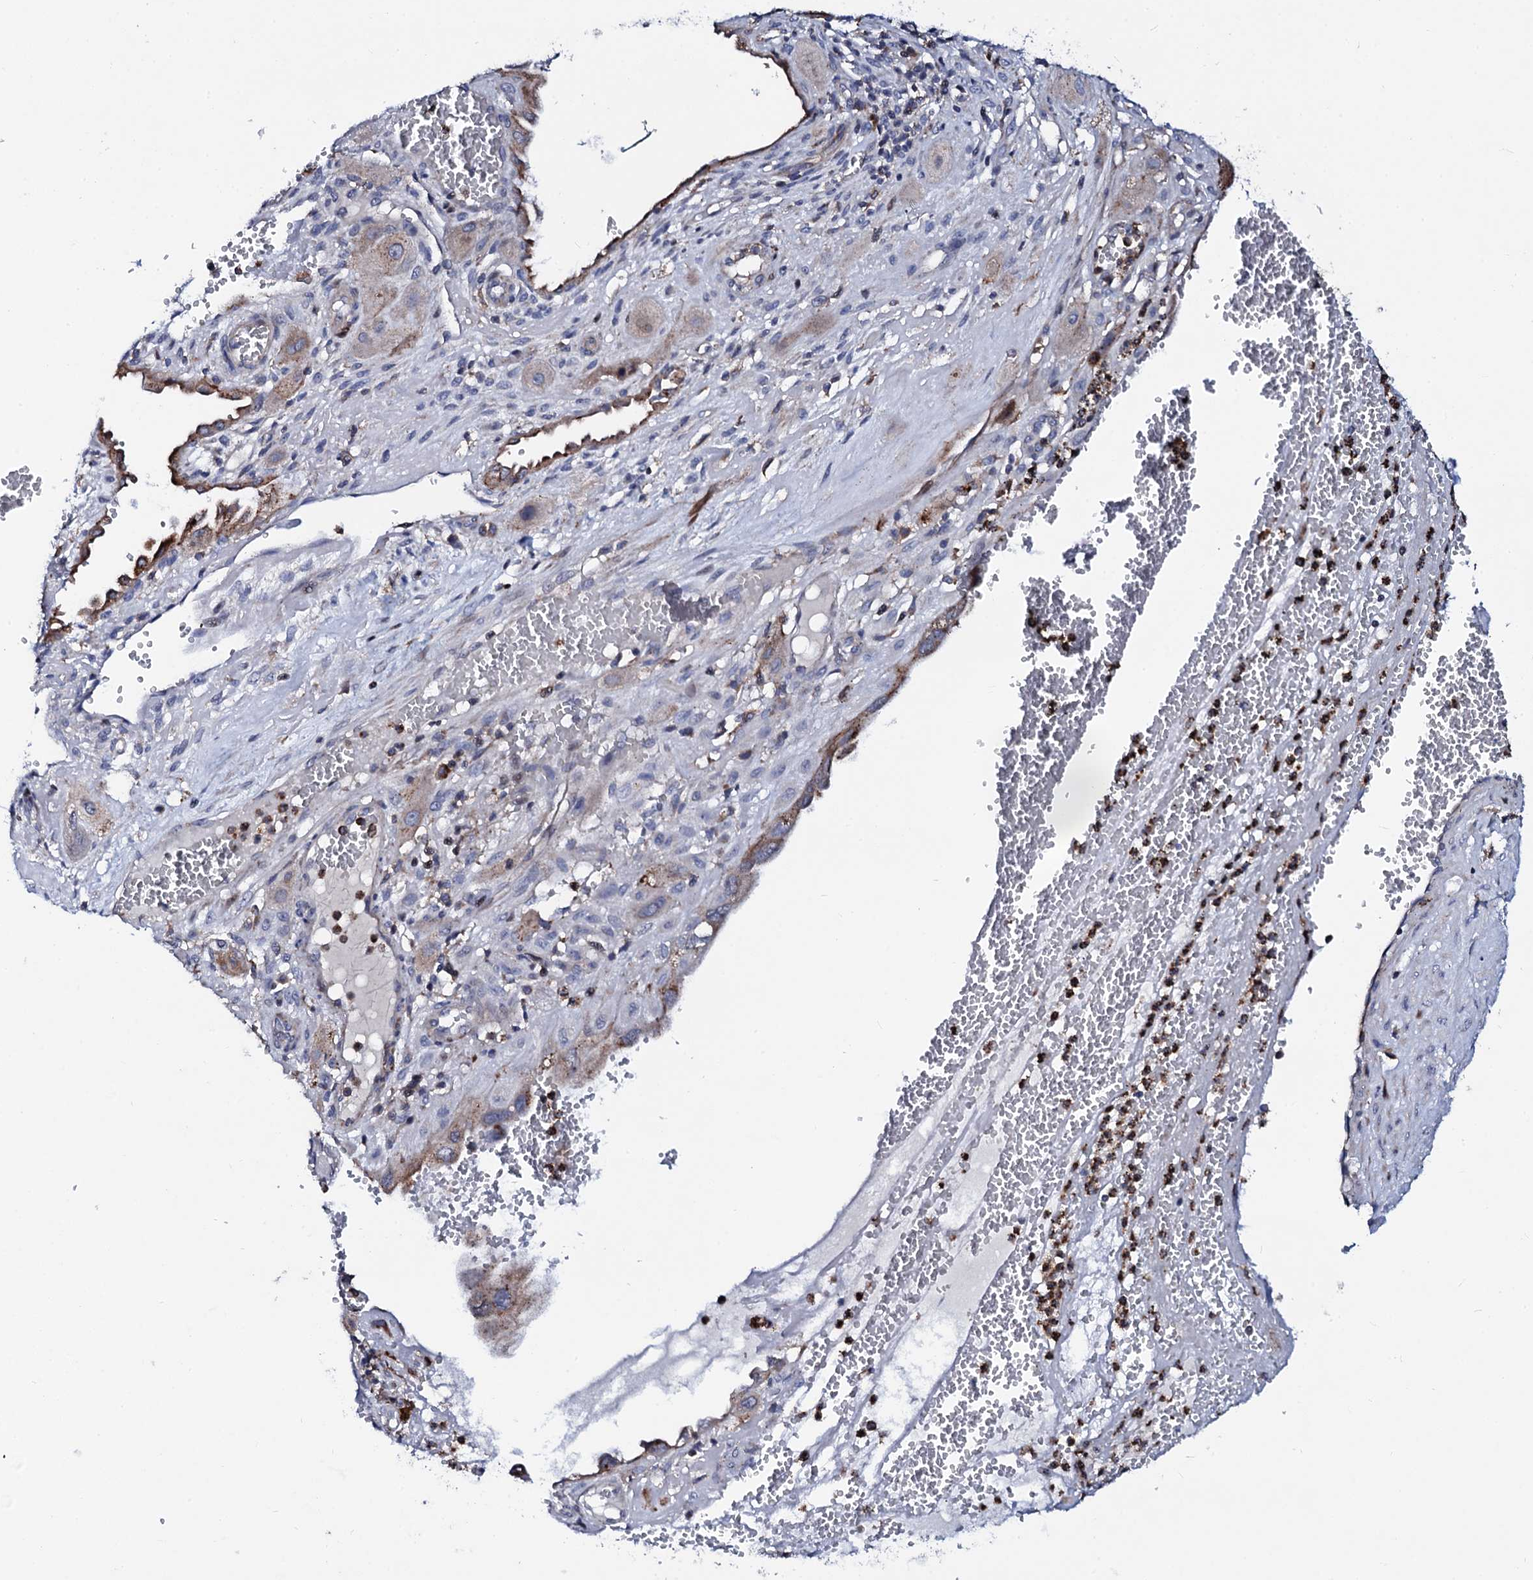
{"staining": {"intensity": "weak", "quantity": "25%-75%", "location": "cytoplasmic/membranous"}, "tissue": "cervical cancer", "cell_type": "Tumor cells", "image_type": "cancer", "snomed": [{"axis": "morphology", "description": "Squamous cell carcinoma, NOS"}, {"axis": "topography", "description": "Cervix"}], "caption": "Cervical cancer (squamous cell carcinoma) stained with a protein marker reveals weak staining in tumor cells.", "gene": "TCIRG1", "patient": {"sex": "female", "age": 34}}